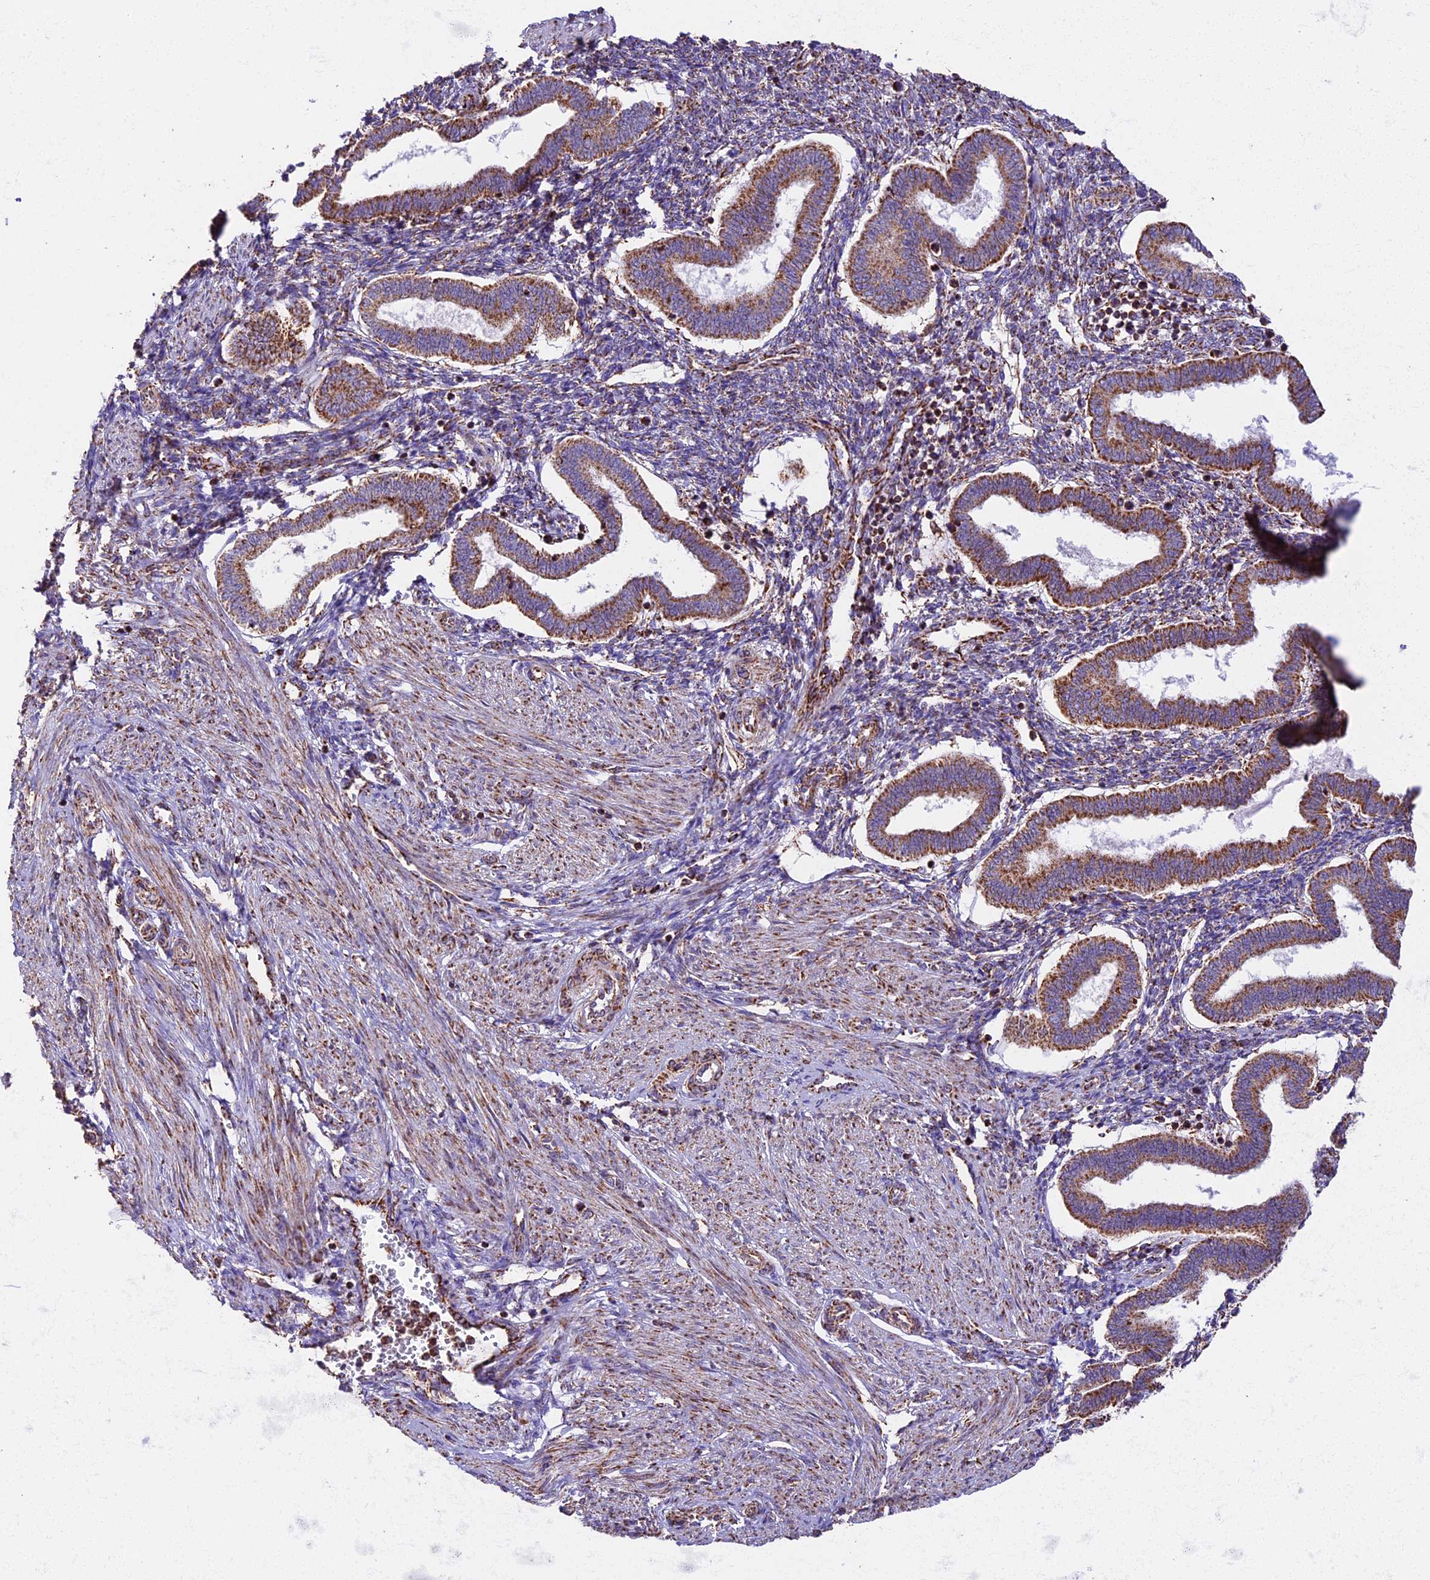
{"staining": {"intensity": "moderate", "quantity": ">75%", "location": "cytoplasmic/membranous"}, "tissue": "endometrium", "cell_type": "Cells in endometrial stroma", "image_type": "normal", "snomed": [{"axis": "morphology", "description": "Normal tissue, NOS"}, {"axis": "topography", "description": "Endometrium"}], "caption": "IHC histopathology image of unremarkable endometrium: human endometrium stained using immunohistochemistry (IHC) shows medium levels of moderate protein expression localized specifically in the cytoplasmic/membranous of cells in endometrial stroma, appearing as a cytoplasmic/membranous brown color.", "gene": "NDUFA8", "patient": {"sex": "female", "age": 24}}